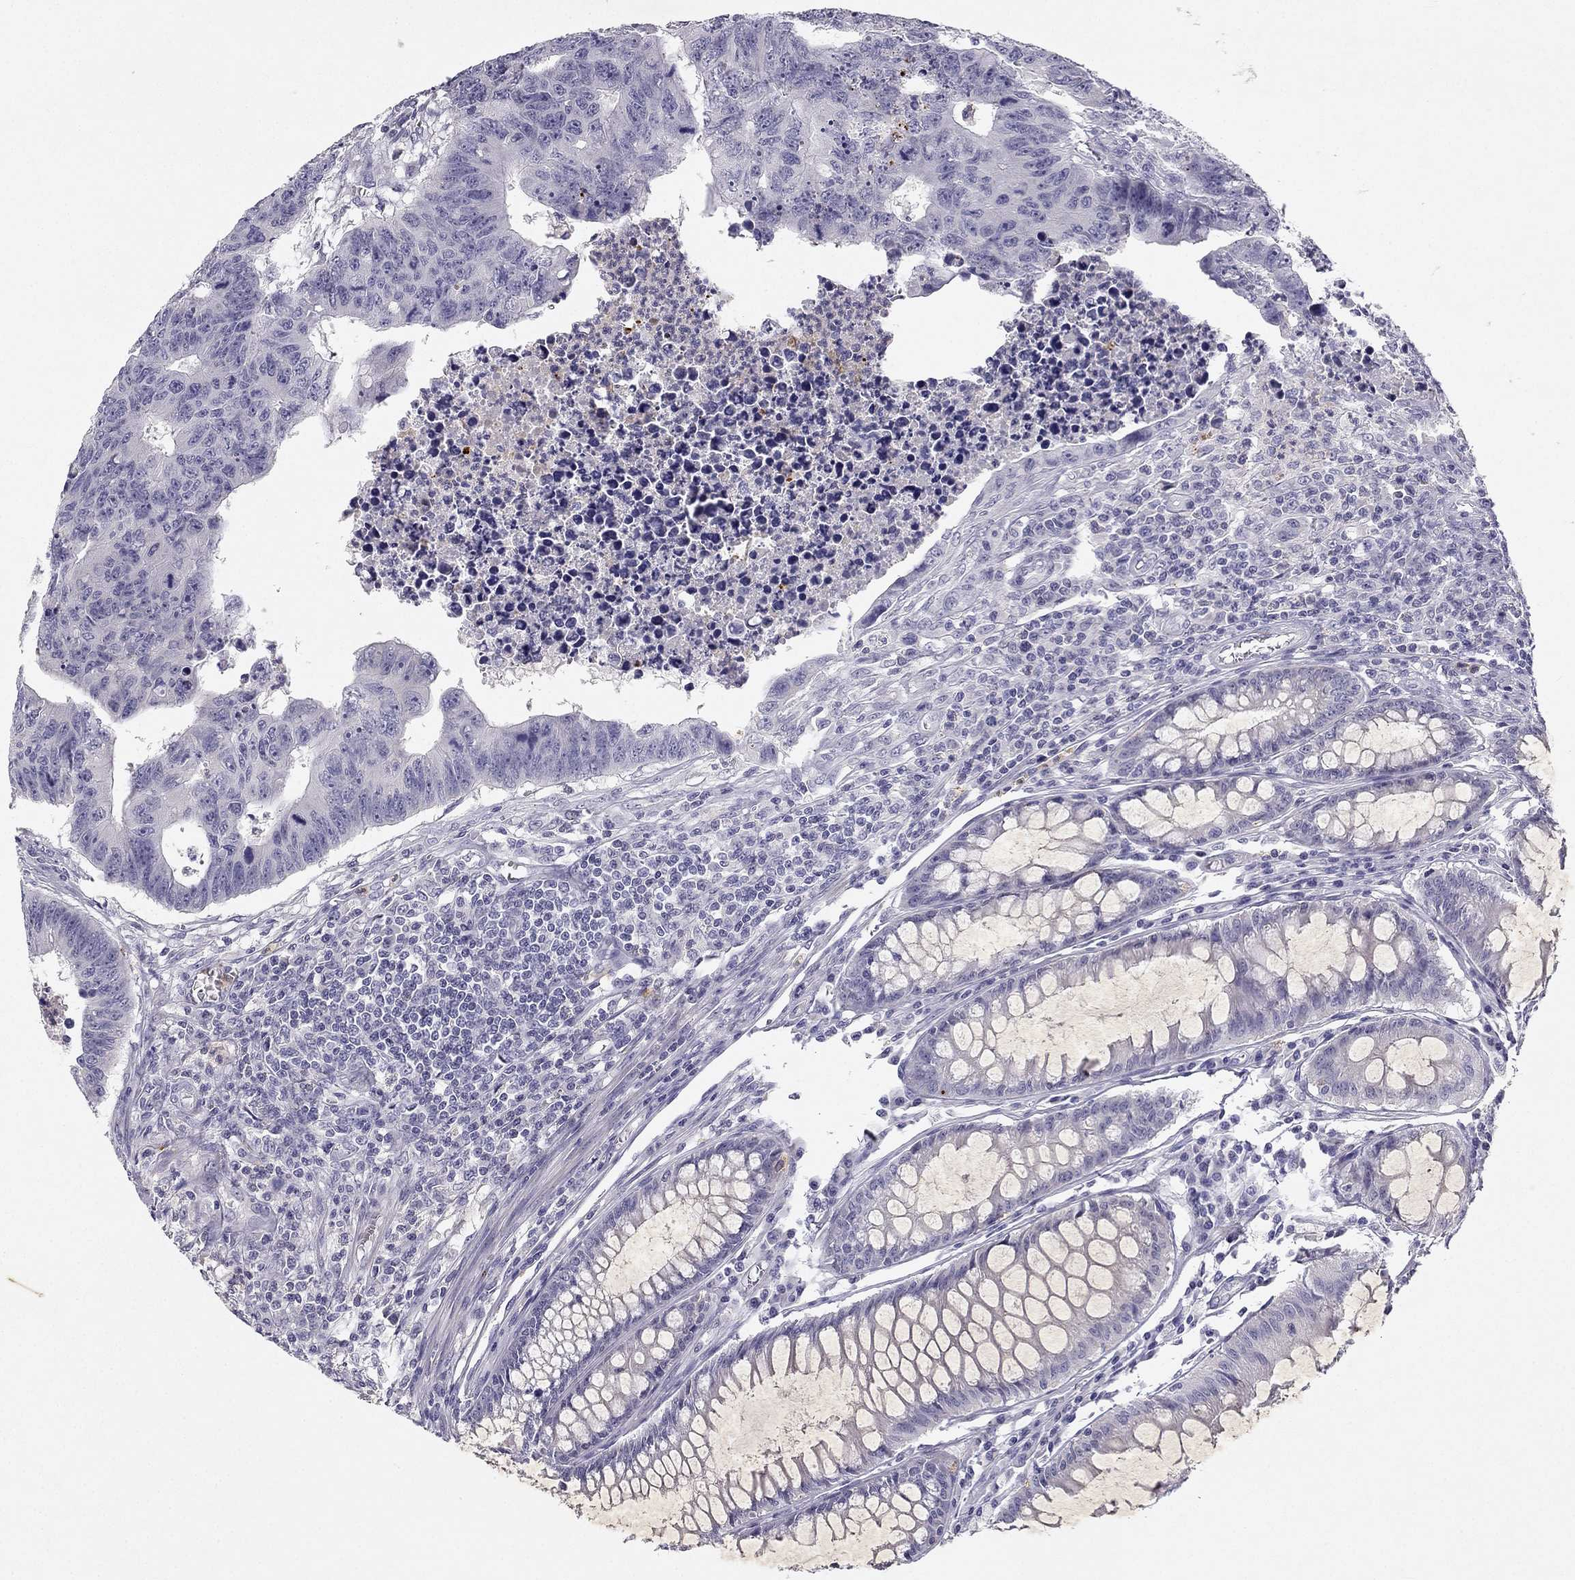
{"staining": {"intensity": "negative", "quantity": "none", "location": "none"}, "tissue": "colorectal cancer", "cell_type": "Tumor cells", "image_type": "cancer", "snomed": [{"axis": "morphology", "description": "Adenocarcinoma, NOS"}, {"axis": "topography", "description": "Rectum"}], "caption": "High magnification brightfield microscopy of adenocarcinoma (colorectal) stained with DAB (3,3'-diaminobenzidine) (brown) and counterstained with hematoxylin (blue): tumor cells show no significant expression. (DAB (3,3'-diaminobenzidine) IHC with hematoxylin counter stain).", "gene": "SLC6A4", "patient": {"sex": "female", "age": 85}}